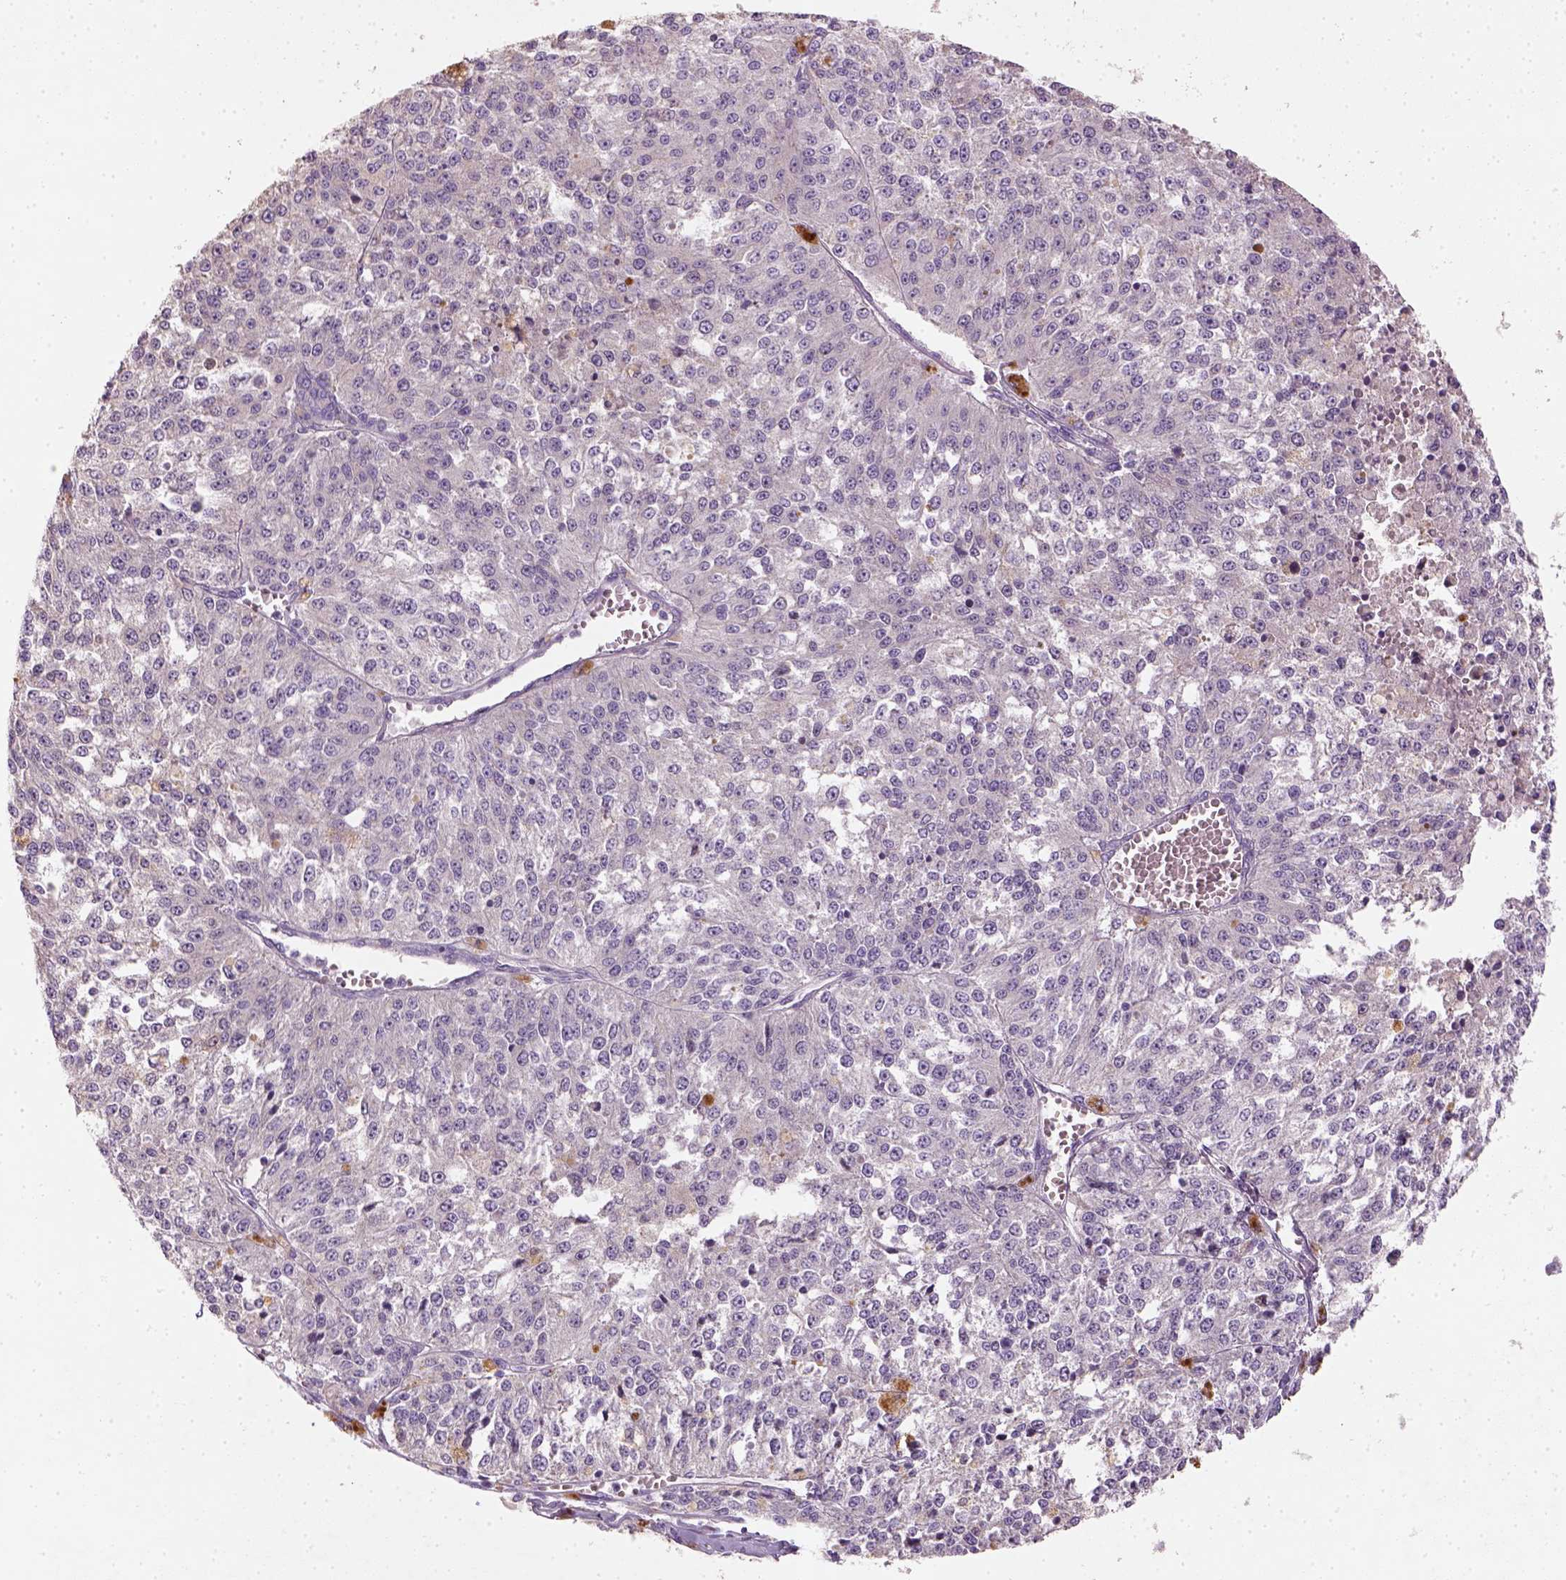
{"staining": {"intensity": "negative", "quantity": "none", "location": "none"}, "tissue": "melanoma", "cell_type": "Tumor cells", "image_type": "cancer", "snomed": [{"axis": "morphology", "description": "Malignant melanoma, Metastatic site"}, {"axis": "topography", "description": "Lymph node"}], "caption": "Tumor cells show no significant protein positivity in malignant melanoma (metastatic site).", "gene": "NUDT6", "patient": {"sex": "female", "age": 64}}